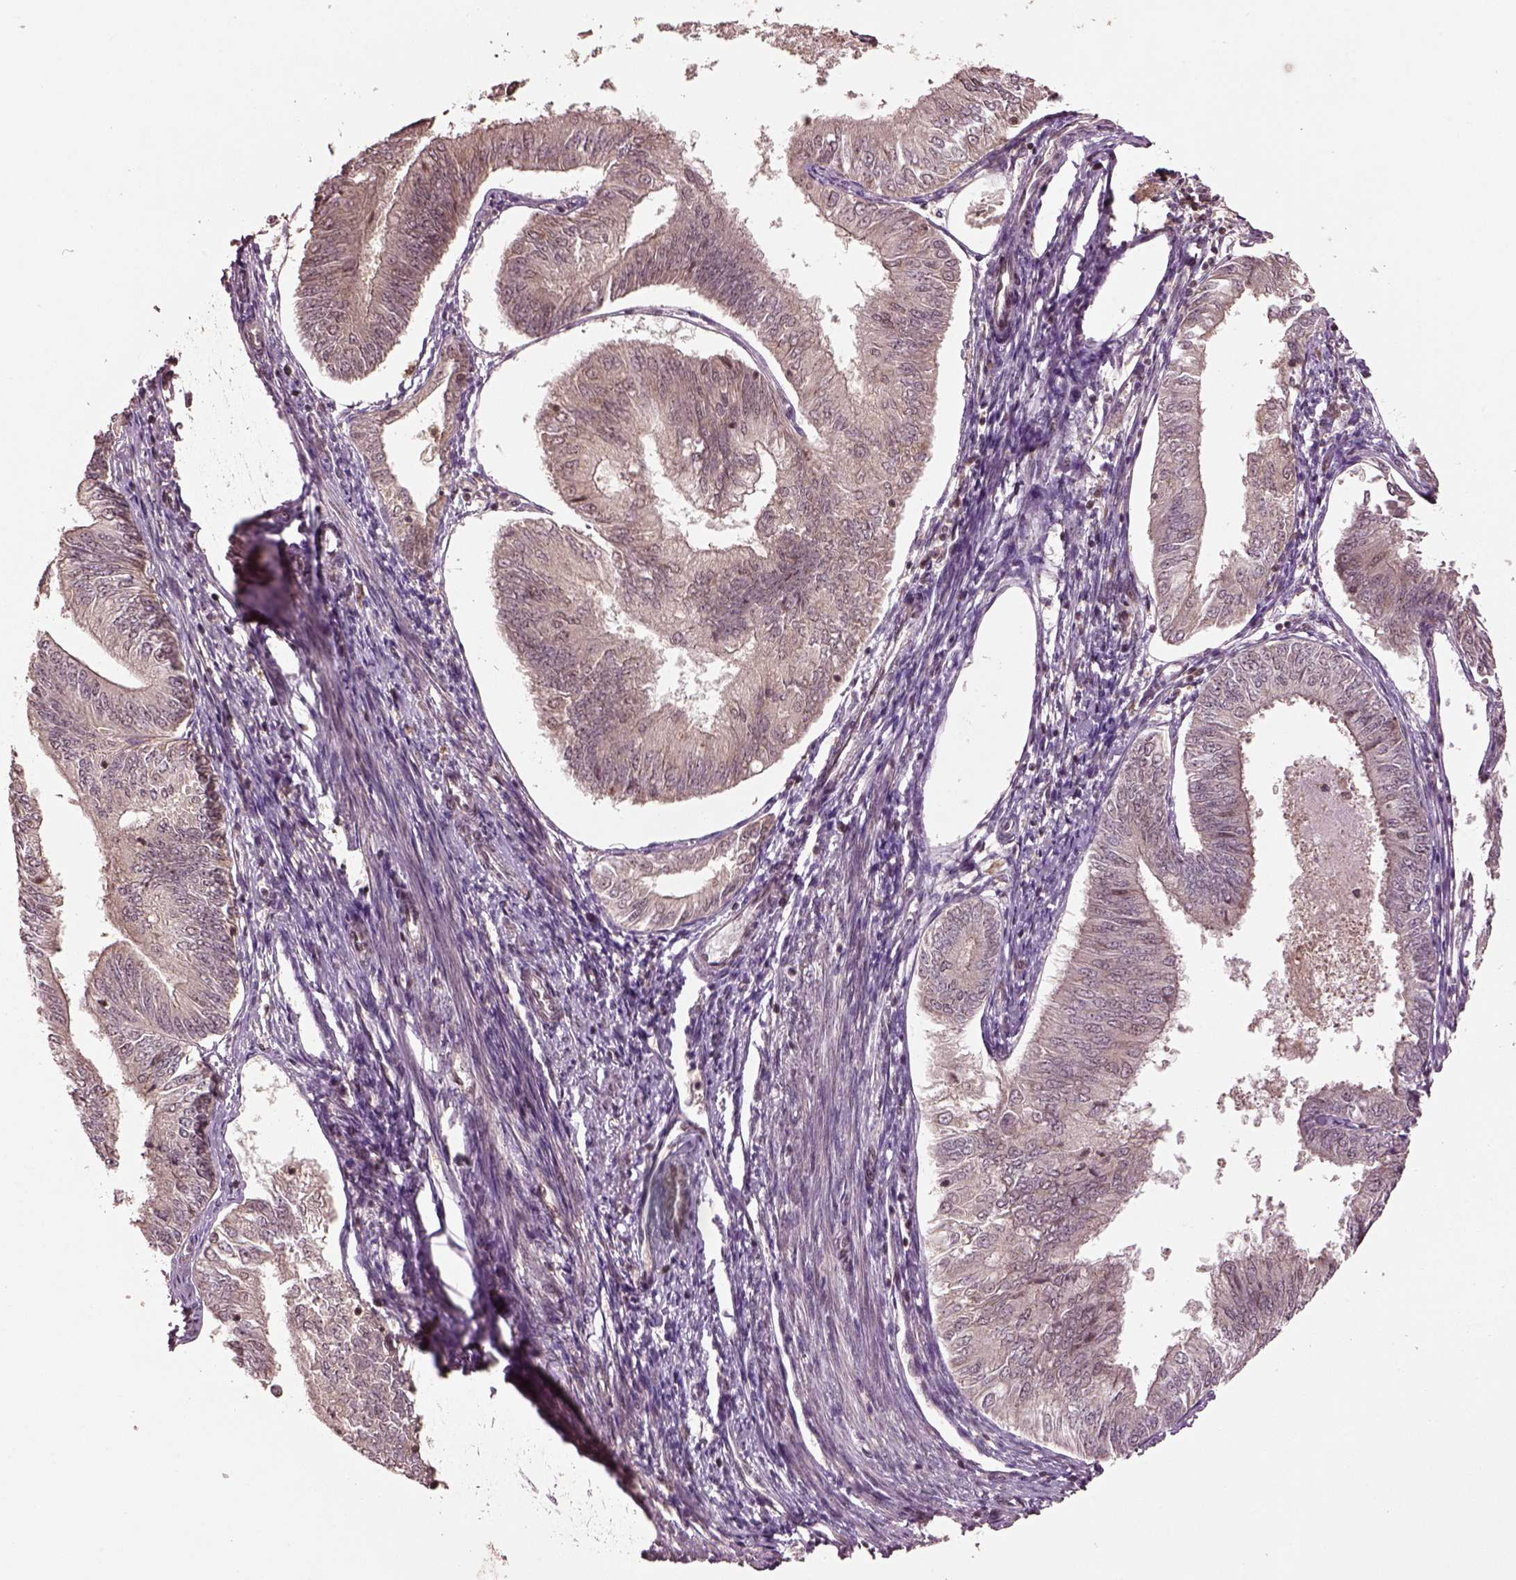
{"staining": {"intensity": "negative", "quantity": "none", "location": "none"}, "tissue": "endometrial cancer", "cell_type": "Tumor cells", "image_type": "cancer", "snomed": [{"axis": "morphology", "description": "Adenocarcinoma, NOS"}, {"axis": "topography", "description": "Endometrium"}], "caption": "The histopathology image shows no significant positivity in tumor cells of endometrial adenocarcinoma.", "gene": "BRD9", "patient": {"sex": "female", "age": 58}}